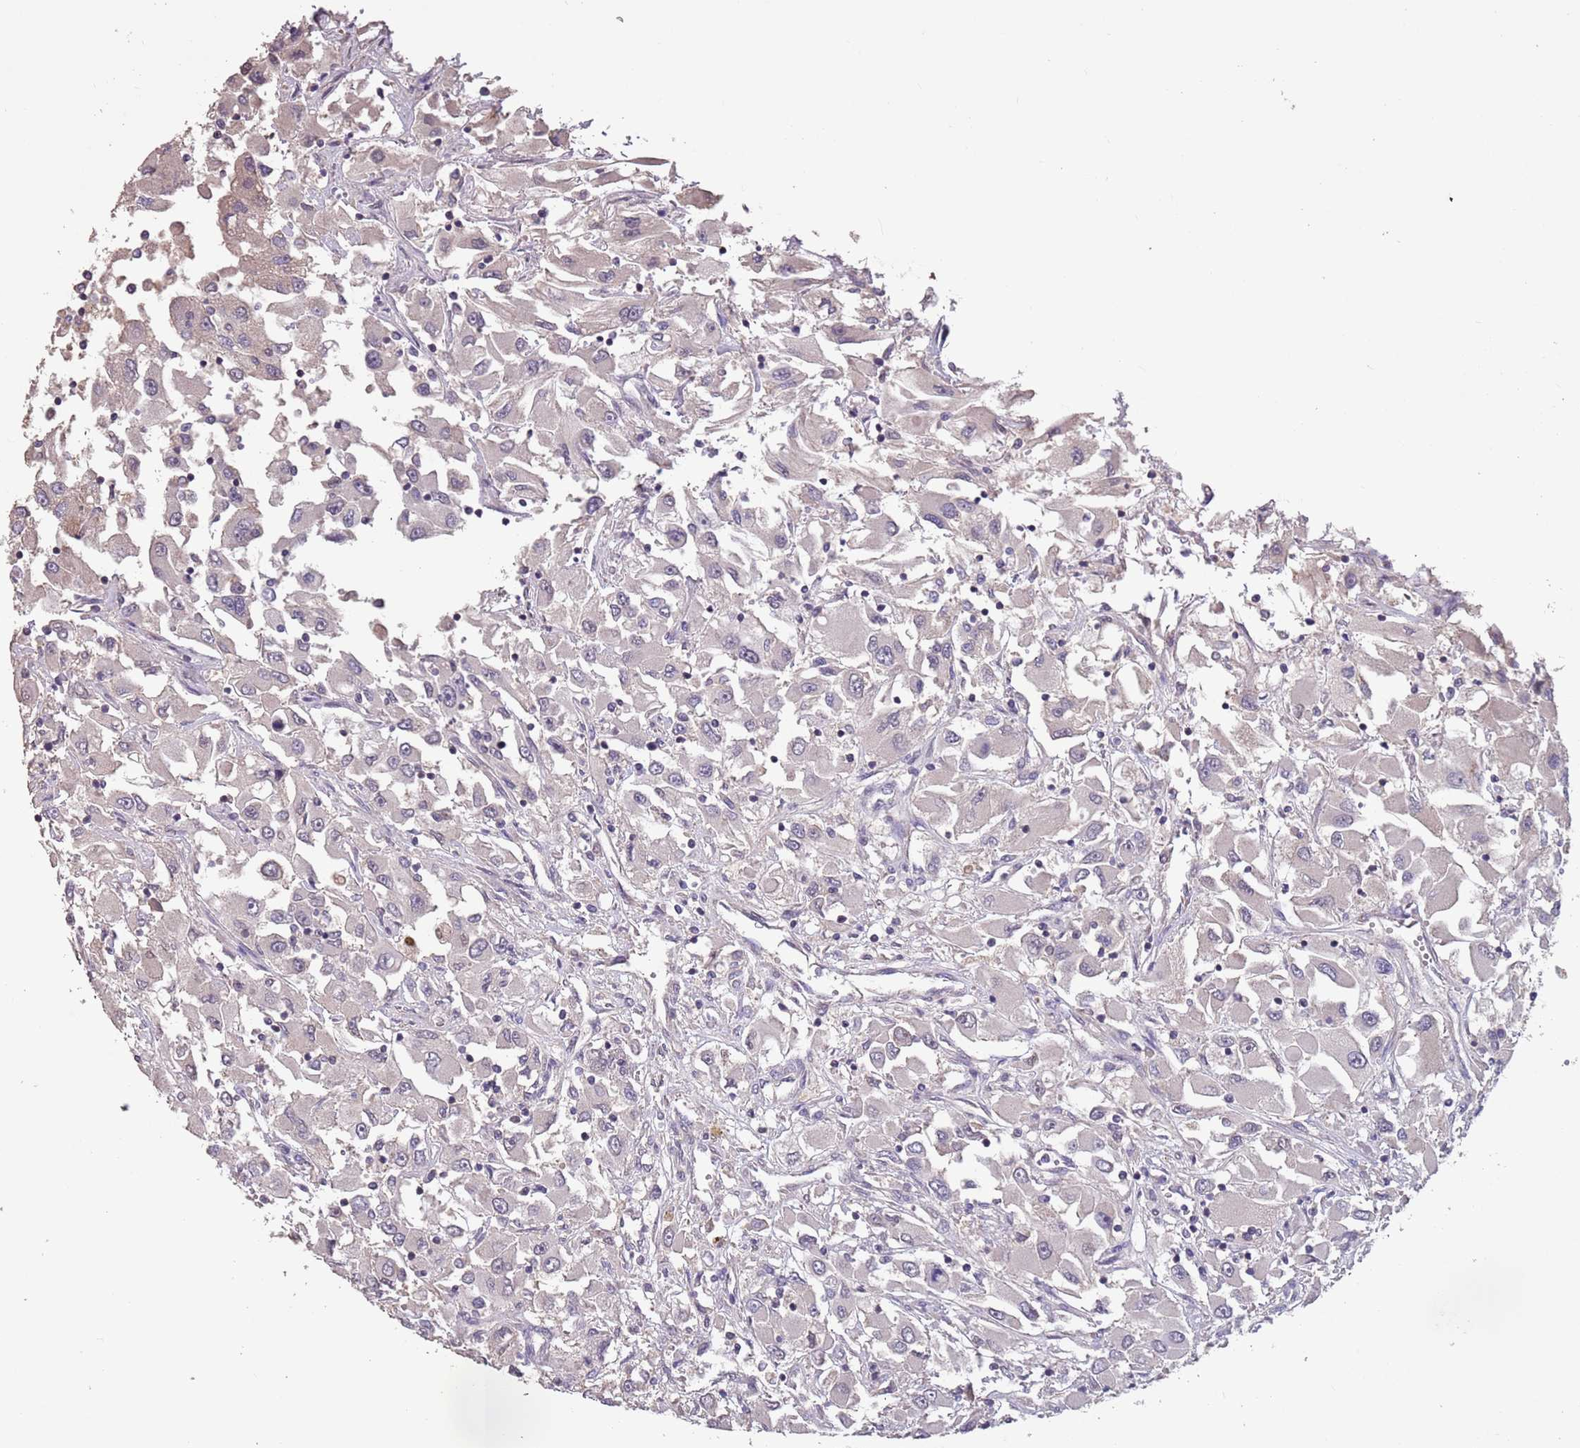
{"staining": {"intensity": "negative", "quantity": "none", "location": "none"}, "tissue": "renal cancer", "cell_type": "Tumor cells", "image_type": "cancer", "snomed": [{"axis": "morphology", "description": "Adenocarcinoma, NOS"}, {"axis": "topography", "description": "Kidney"}], "caption": "Tumor cells show no significant protein staining in renal cancer (adenocarcinoma).", "gene": "MBD3L1", "patient": {"sex": "female", "age": 52}}